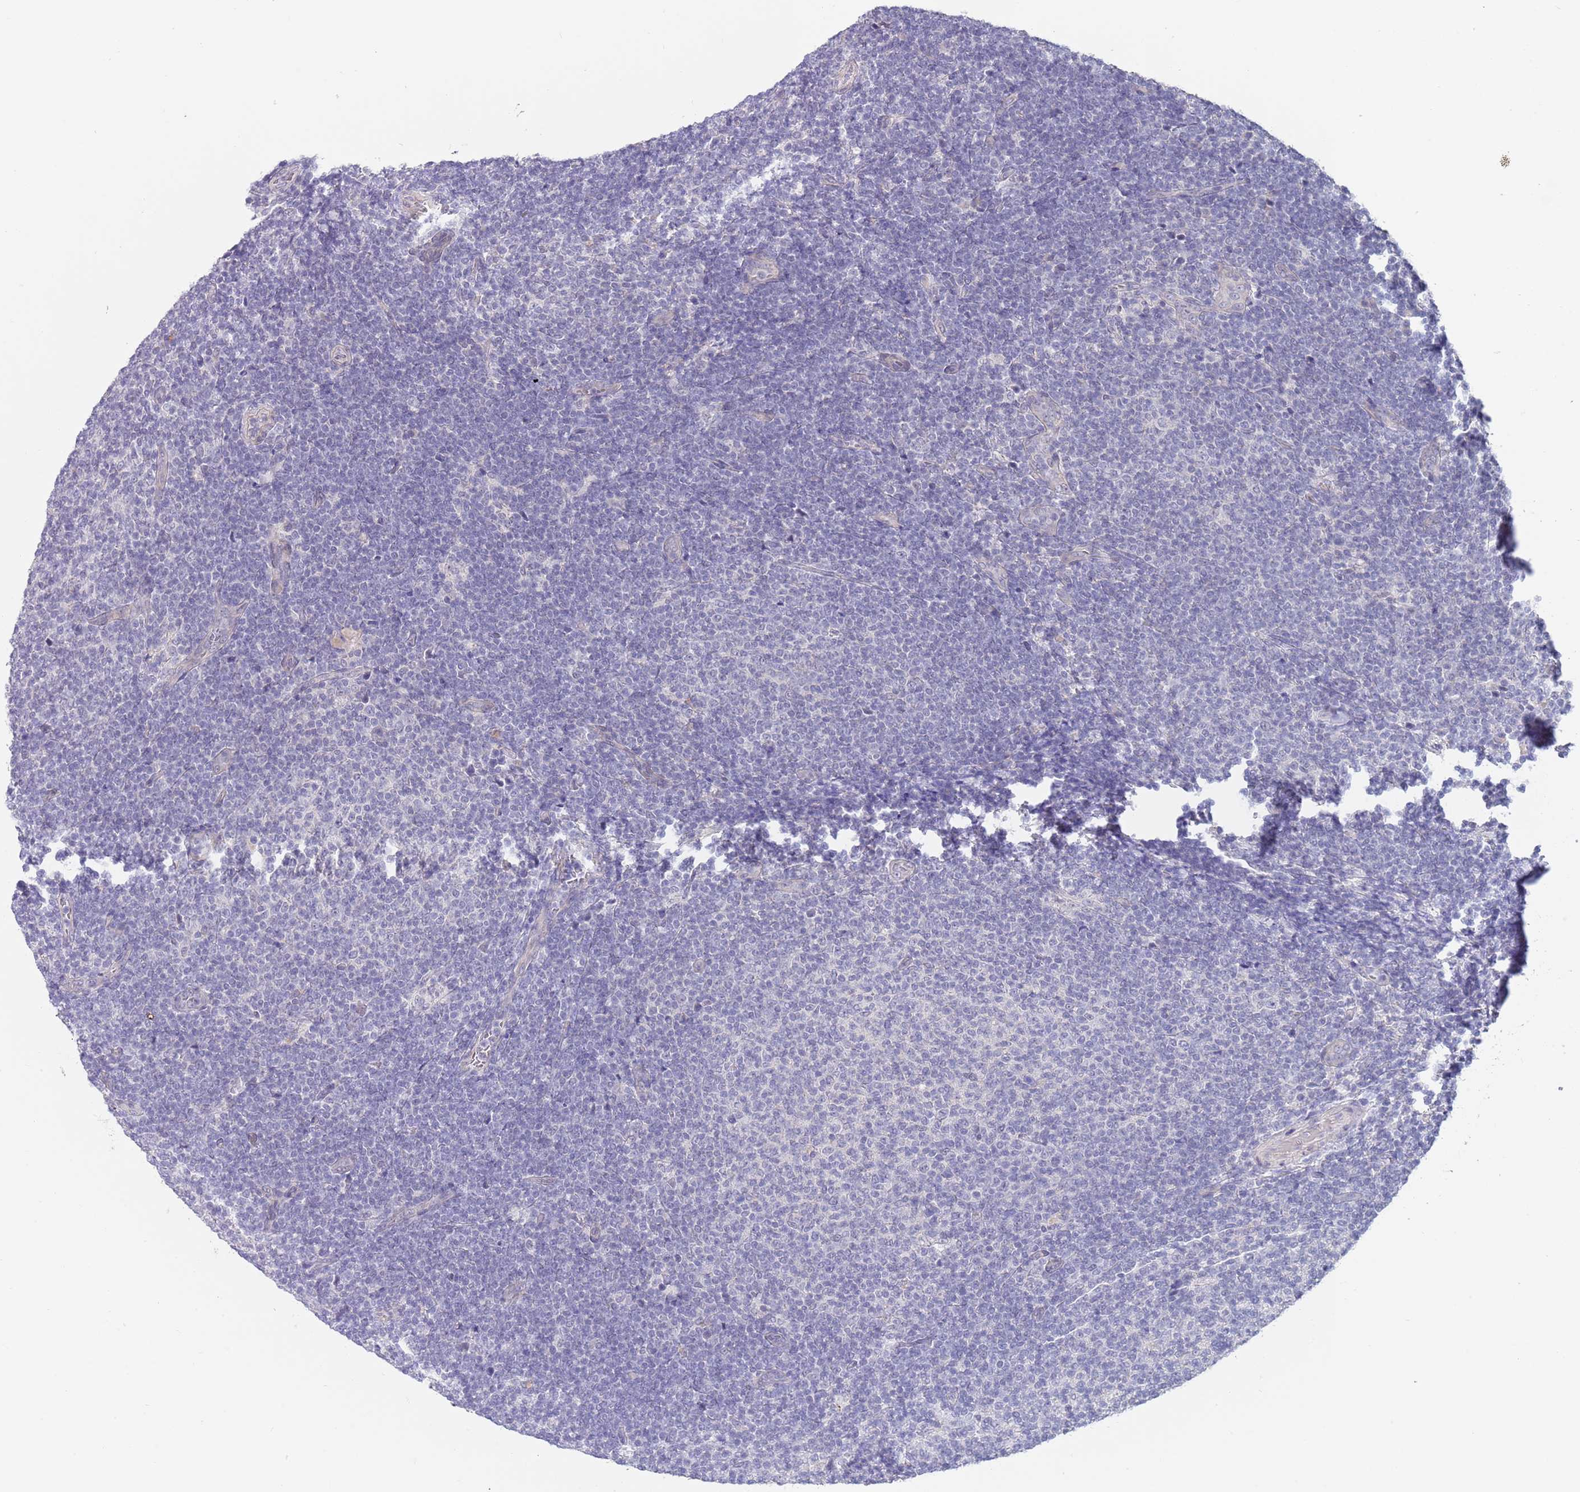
{"staining": {"intensity": "negative", "quantity": "none", "location": "none"}, "tissue": "lymphoma", "cell_type": "Tumor cells", "image_type": "cancer", "snomed": [{"axis": "morphology", "description": "Malignant lymphoma, non-Hodgkin's type, Low grade"}, {"axis": "topography", "description": "Lymph node"}], "caption": "An image of human low-grade malignant lymphoma, non-Hodgkin's type is negative for staining in tumor cells. (Immunohistochemistry, brightfield microscopy, high magnification).", "gene": "RNF169", "patient": {"sex": "male", "age": 66}}